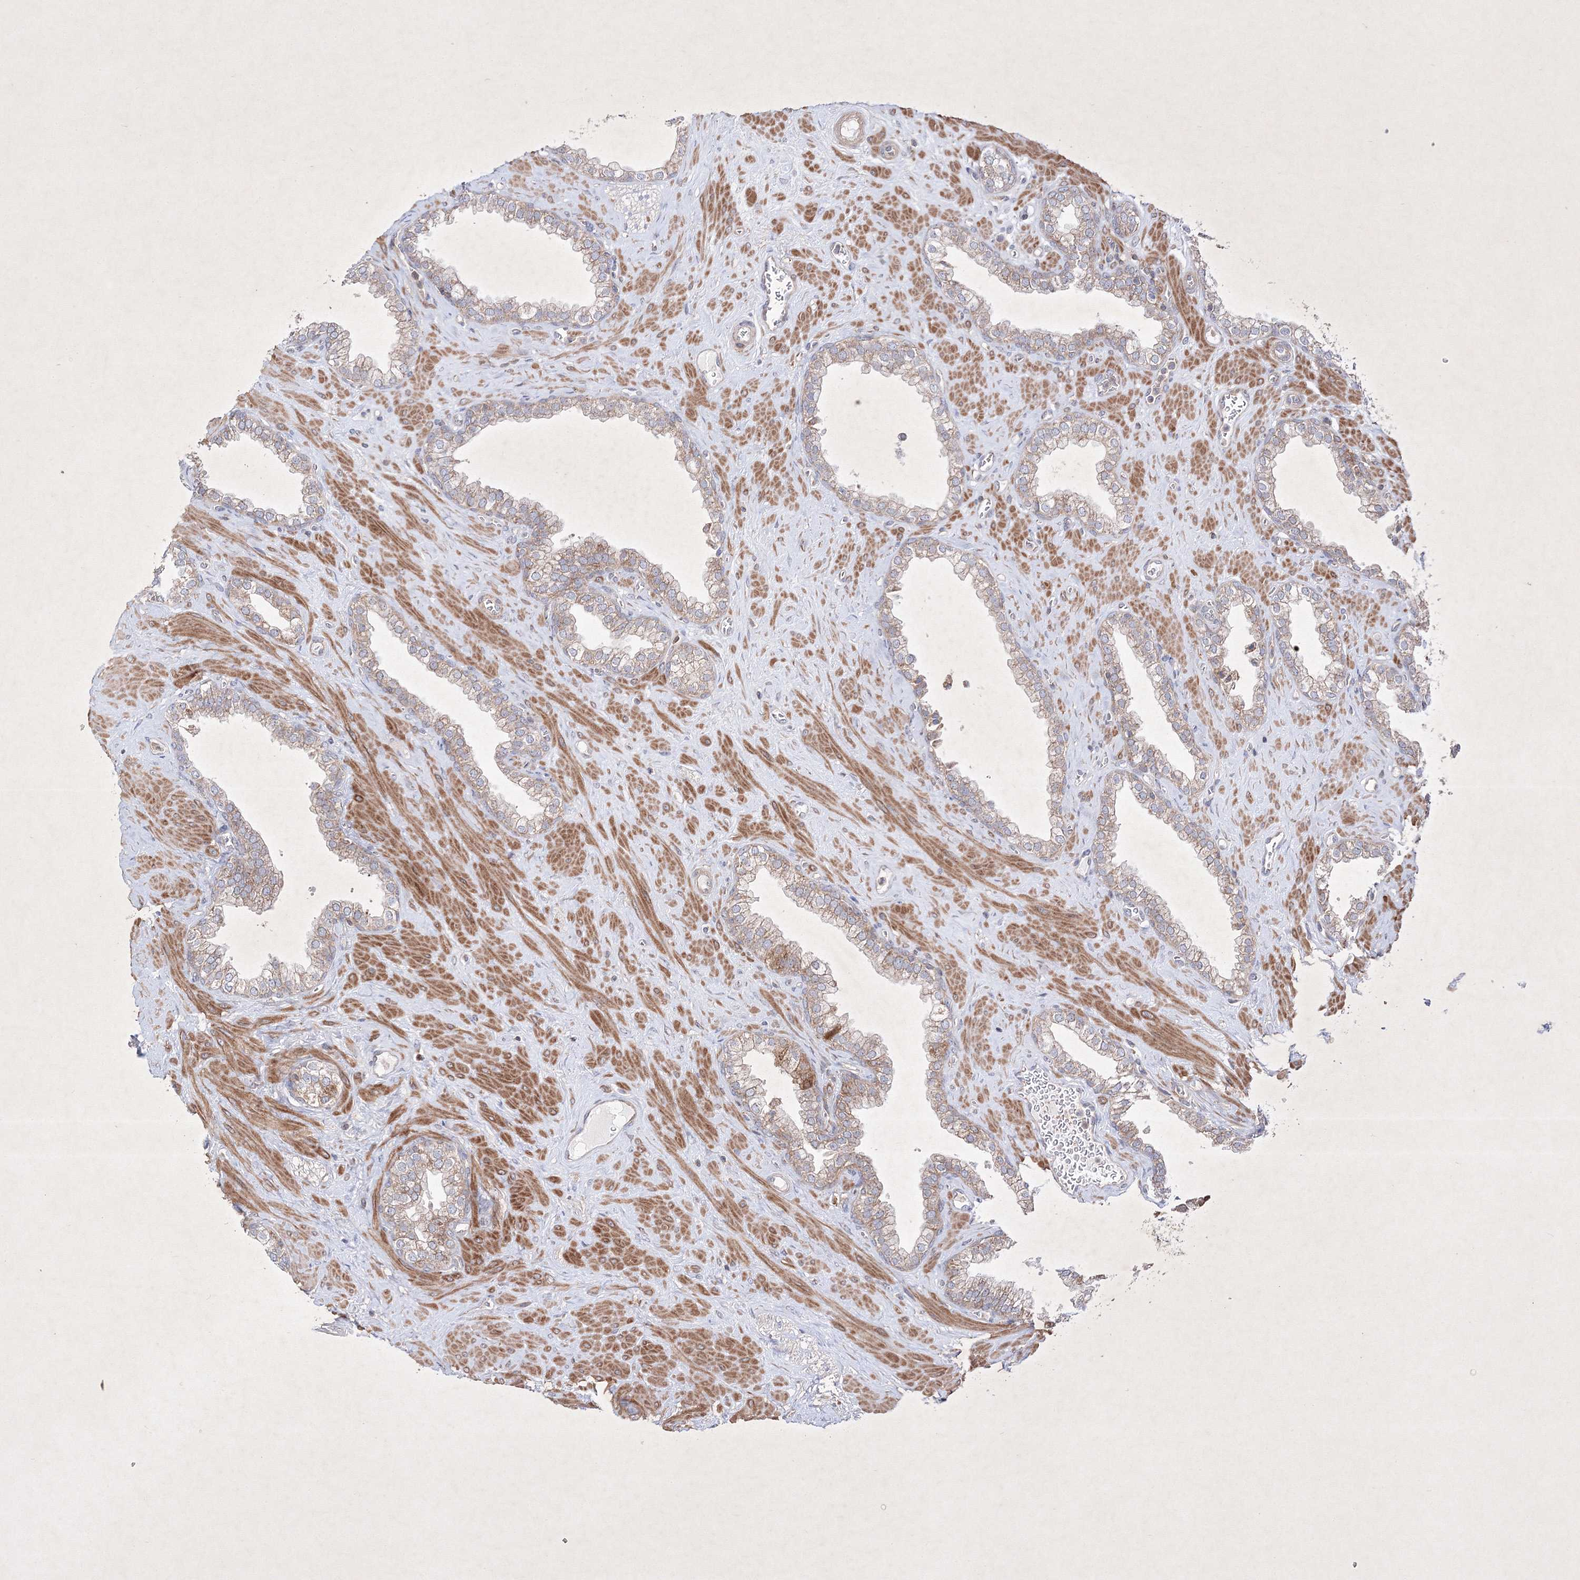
{"staining": {"intensity": "moderate", "quantity": "25%-75%", "location": "cytoplasmic/membranous"}, "tissue": "prostate", "cell_type": "Glandular cells", "image_type": "normal", "snomed": [{"axis": "morphology", "description": "Normal tissue, NOS"}, {"axis": "morphology", "description": "Urothelial carcinoma, Low grade"}, {"axis": "topography", "description": "Urinary bladder"}, {"axis": "topography", "description": "Prostate"}], "caption": "This histopathology image exhibits benign prostate stained with IHC to label a protein in brown. The cytoplasmic/membranous of glandular cells show moderate positivity for the protein. Nuclei are counter-stained blue.", "gene": "OPA1", "patient": {"sex": "male", "age": 60}}